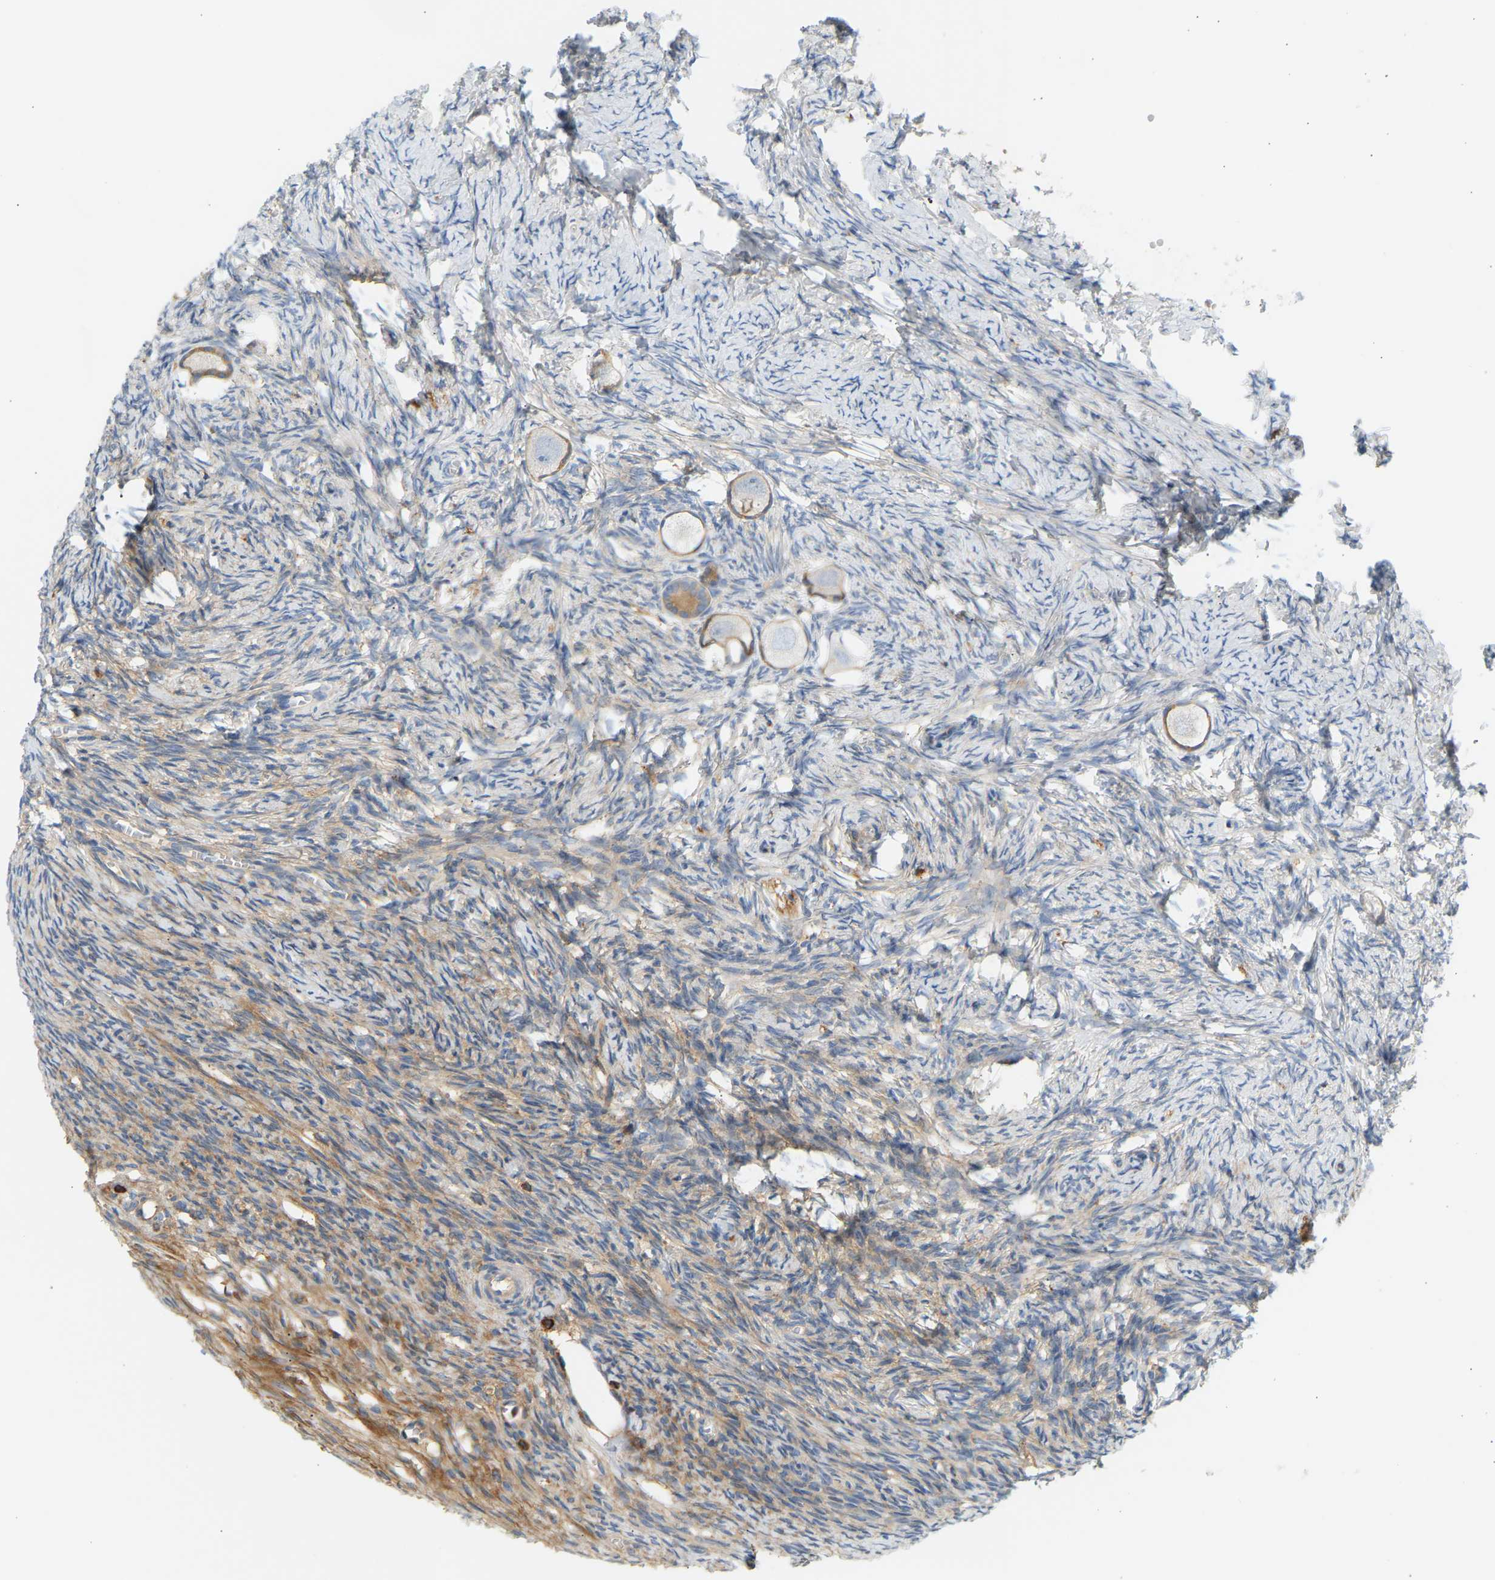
{"staining": {"intensity": "moderate", "quantity": ">75%", "location": "cytoplasmic/membranous"}, "tissue": "ovary", "cell_type": "Follicle cells", "image_type": "normal", "snomed": [{"axis": "morphology", "description": "Normal tissue, NOS"}, {"axis": "topography", "description": "Ovary"}], "caption": "DAB immunohistochemical staining of normal human ovary shows moderate cytoplasmic/membranous protein positivity in approximately >75% of follicle cells.", "gene": "FNBP1", "patient": {"sex": "female", "age": 27}}